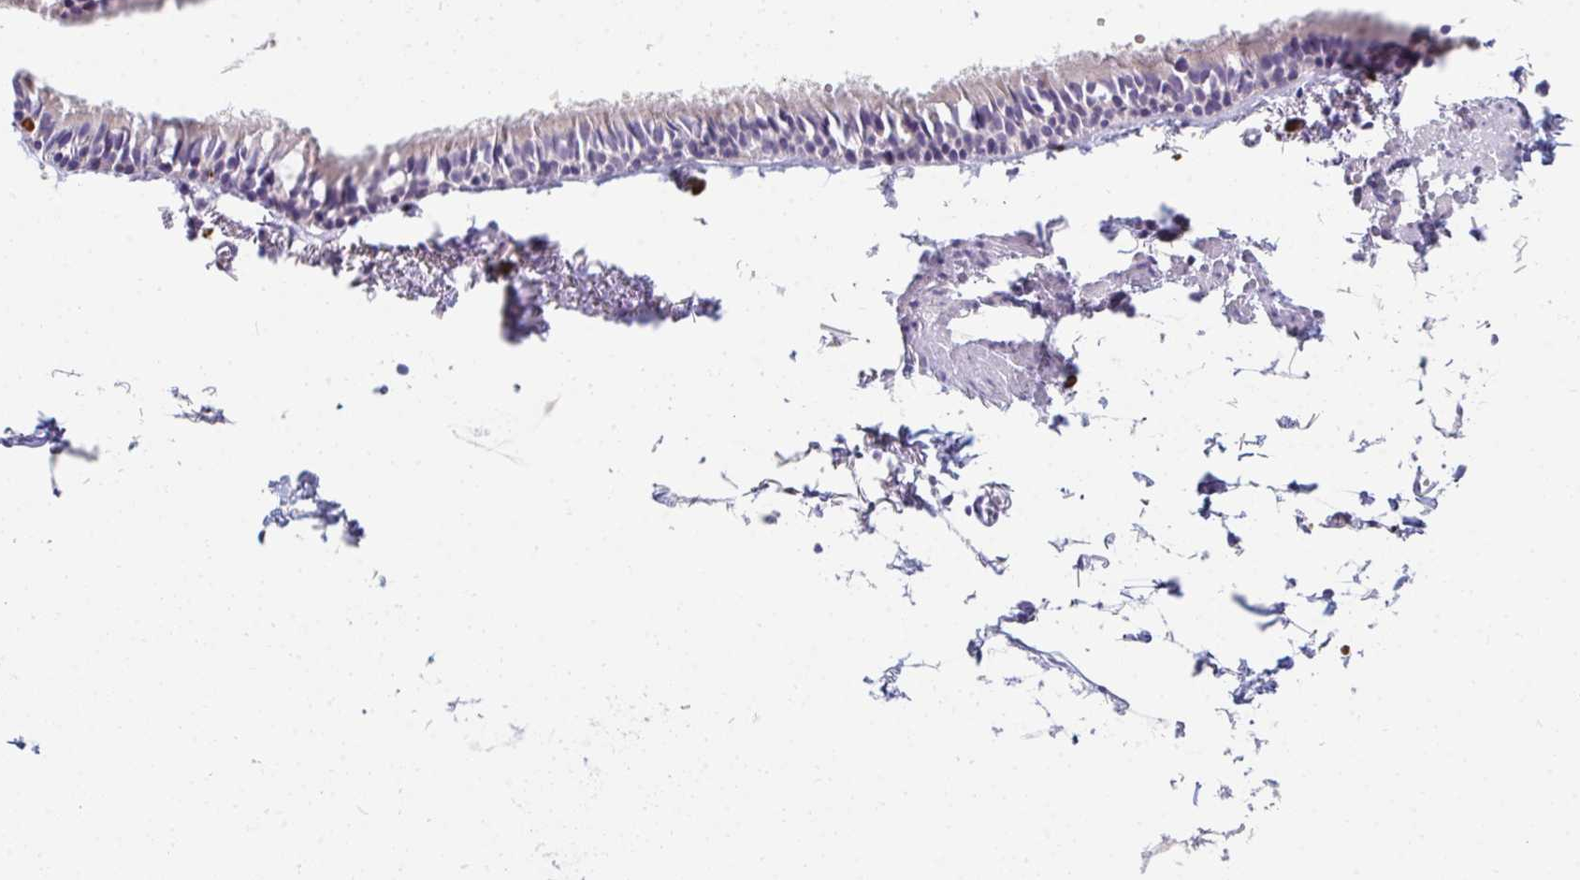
{"staining": {"intensity": "negative", "quantity": "none", "location": "none"}, "tissue": "bronchus", "cell_type": "Respiratory epithelial cells", "image_type": "normal", "snomed": [{"axis": "morphology", "description": "Normal tissue, NOS"}, {"axis": "topography", "description": "Cartilage tissue"}, {"axis": "topography", "description": "Bronchus"}, {"axis": "topography", "description": "Peripheral nerve tissue"}], "caption": "Immunohistochemistry image of benign human bronchus stained for a protein (brown), which exhibits no positivity in respiratory epithelial cells.", "gene": "EIF1AD", "patient": {"sex": "female", "age": 59}}